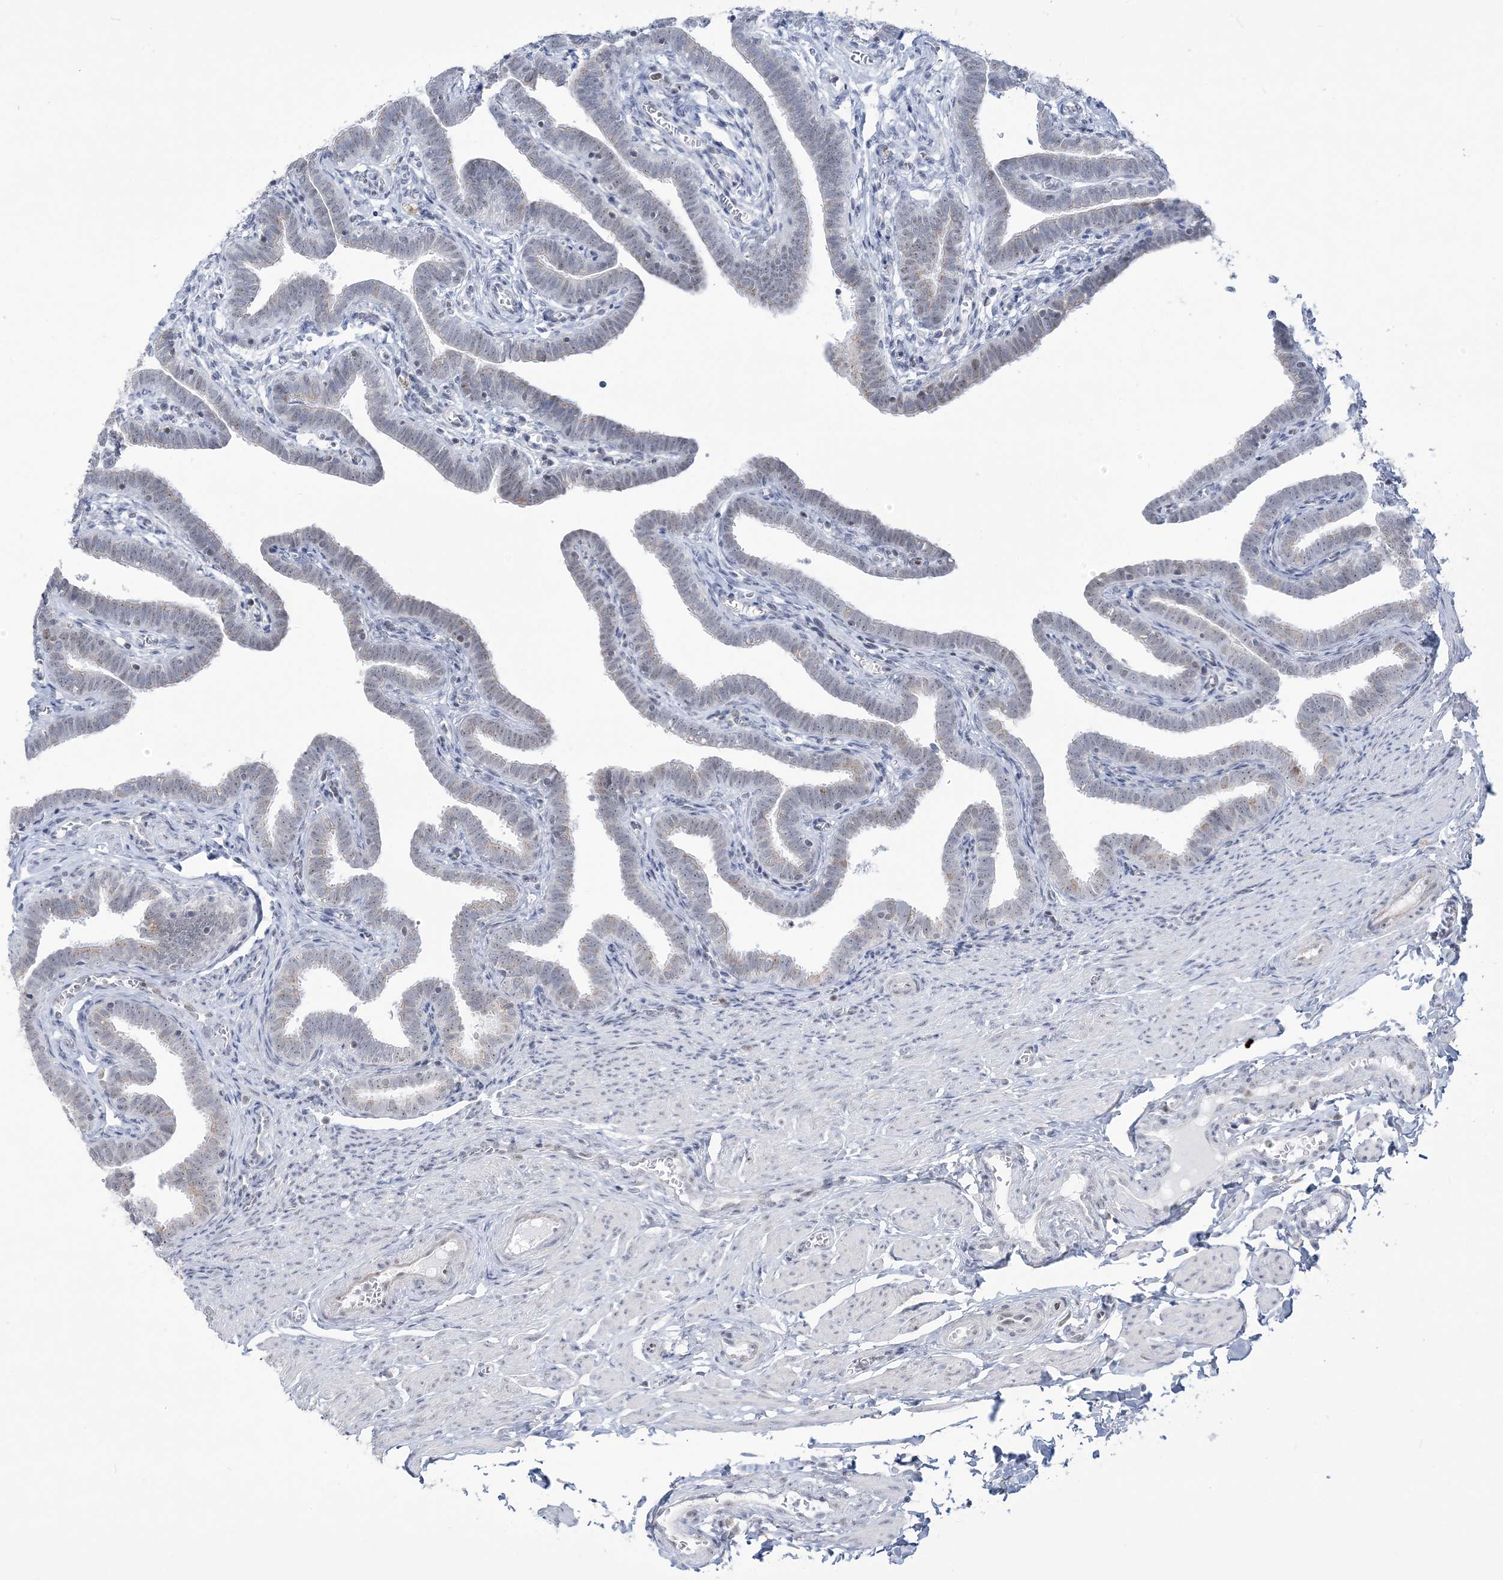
{"staining": {"intensity": "moderate", "quantity": "25%-75%", "location": "cytoplasmic/membranous,nuclear"}, "tissue": "fallopian tube", "cell_type": "Glandular cells", "image_type": "normal", "snomed": [{"axis": "morphology", "description": "Normal tissue, NOS"}, {"axis": "topography", "description": "Fallopian tube"}], "caption": "Immunohistochemical staining of unremarkable fallopian tube shows medium levels of moderate cytoplasmic/membranous,nuclear positivity in approximately 25%-75% of glandular cells. (IHC, brightfield microscopy, high magnification).", "gene": "DDX21", "patient": {"sex": "female", "age": 36}}